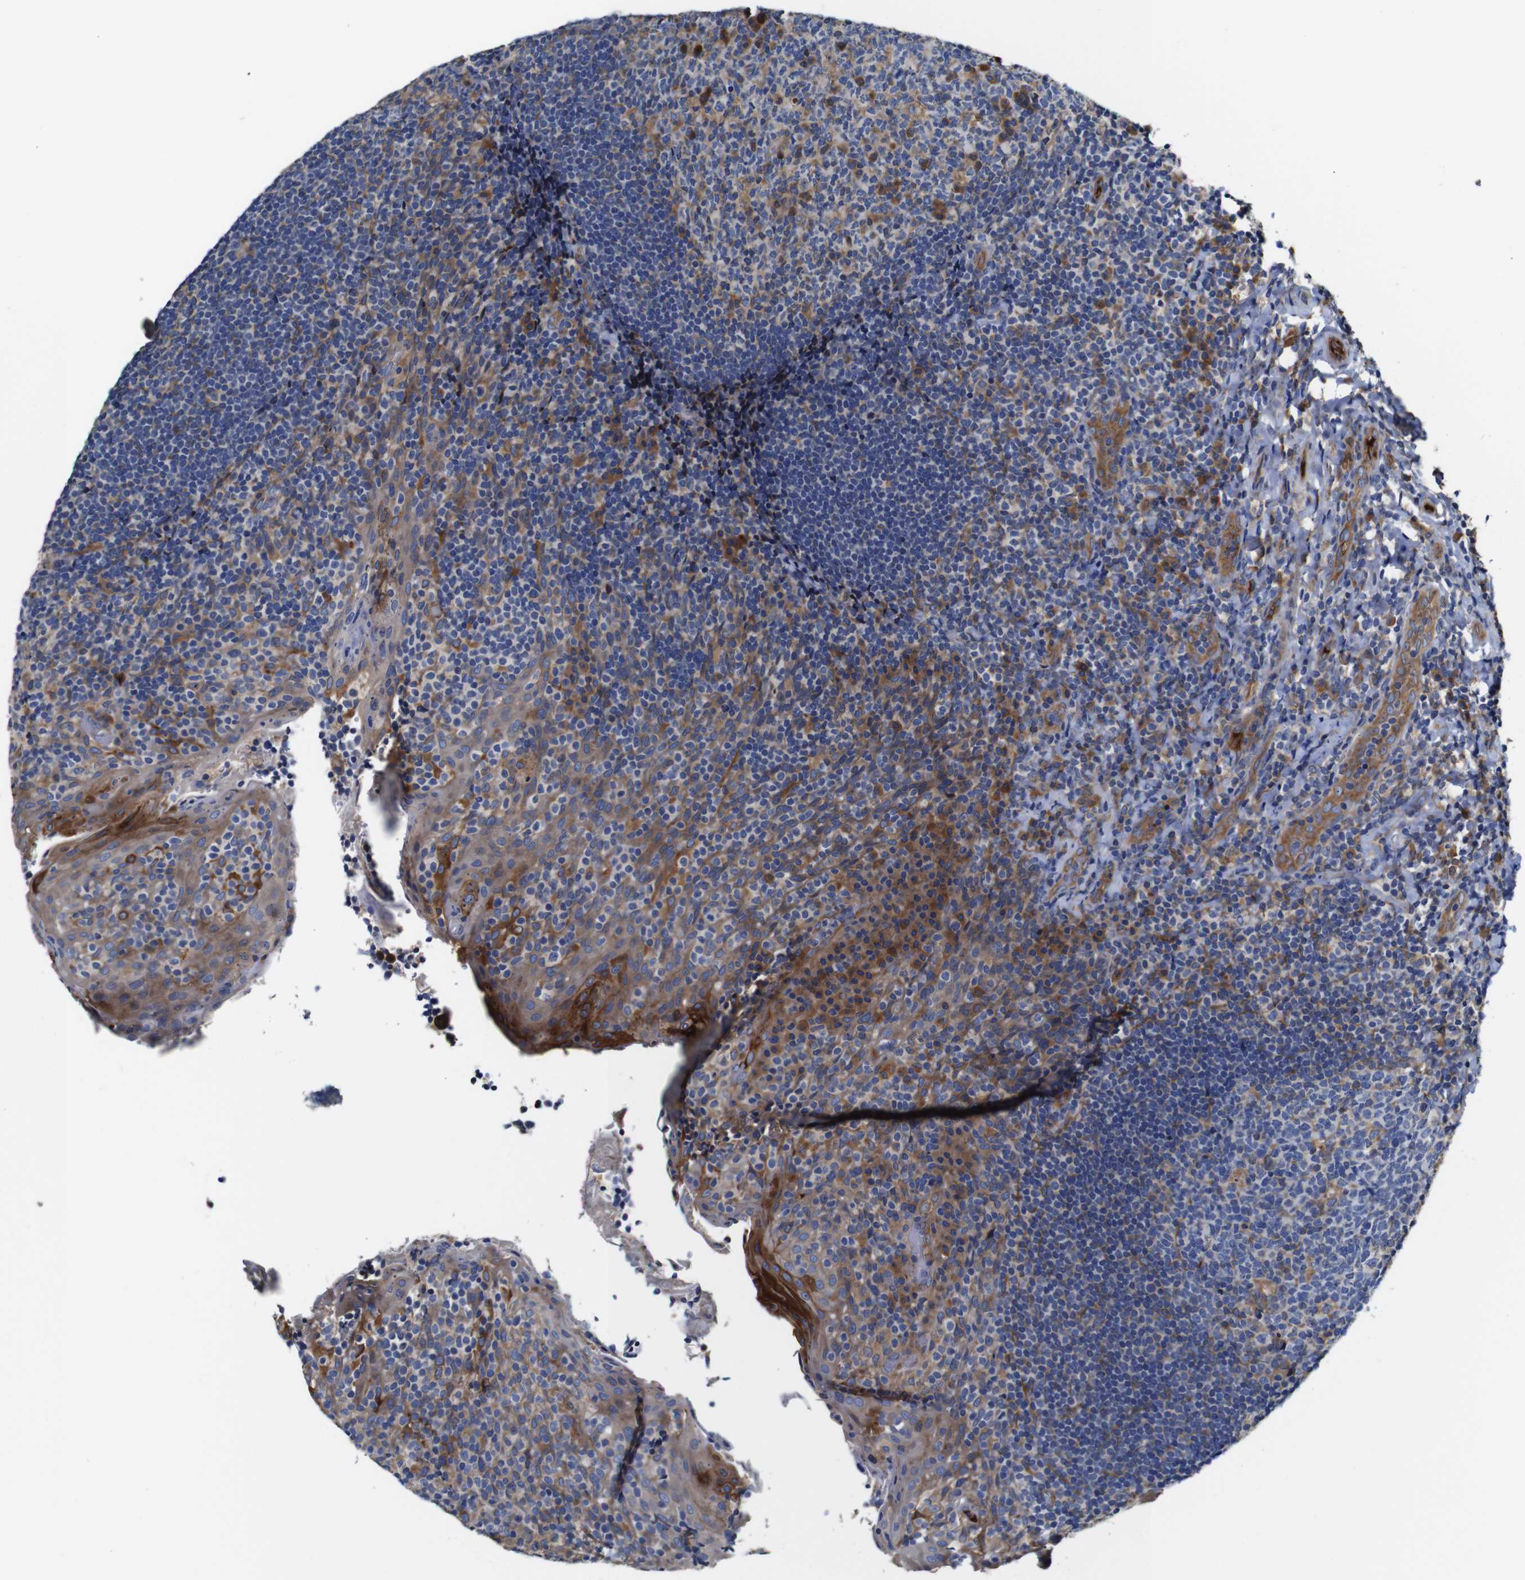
{"staining": {"intensity": "moderate", "quantity": "25%-75%", "location": "cytoplasmic/membranous"}, "tissue": "tonsil", "cell_type": "Germinal center cells", "image_type": "normal", "snomed": [{"axis": "morphology", "description": "Normal tissue, NOS"}, {"axis": "topography", "description": "Tonsil"}], "caption": "Immunohistochemical staining of normal human tonsil exhibits moderate cytoplasmic/membranous protein positivity in approximately 25%-75% of germinal center cells. The staining is performed using DAB (3,3'-diaminobenzidine) brown chromogen to label protein expression. The nuclei are counter-stained blue using hematoxylin.", "gene": "CLCC1", "patient": {"sex": "male", "age": 17}}